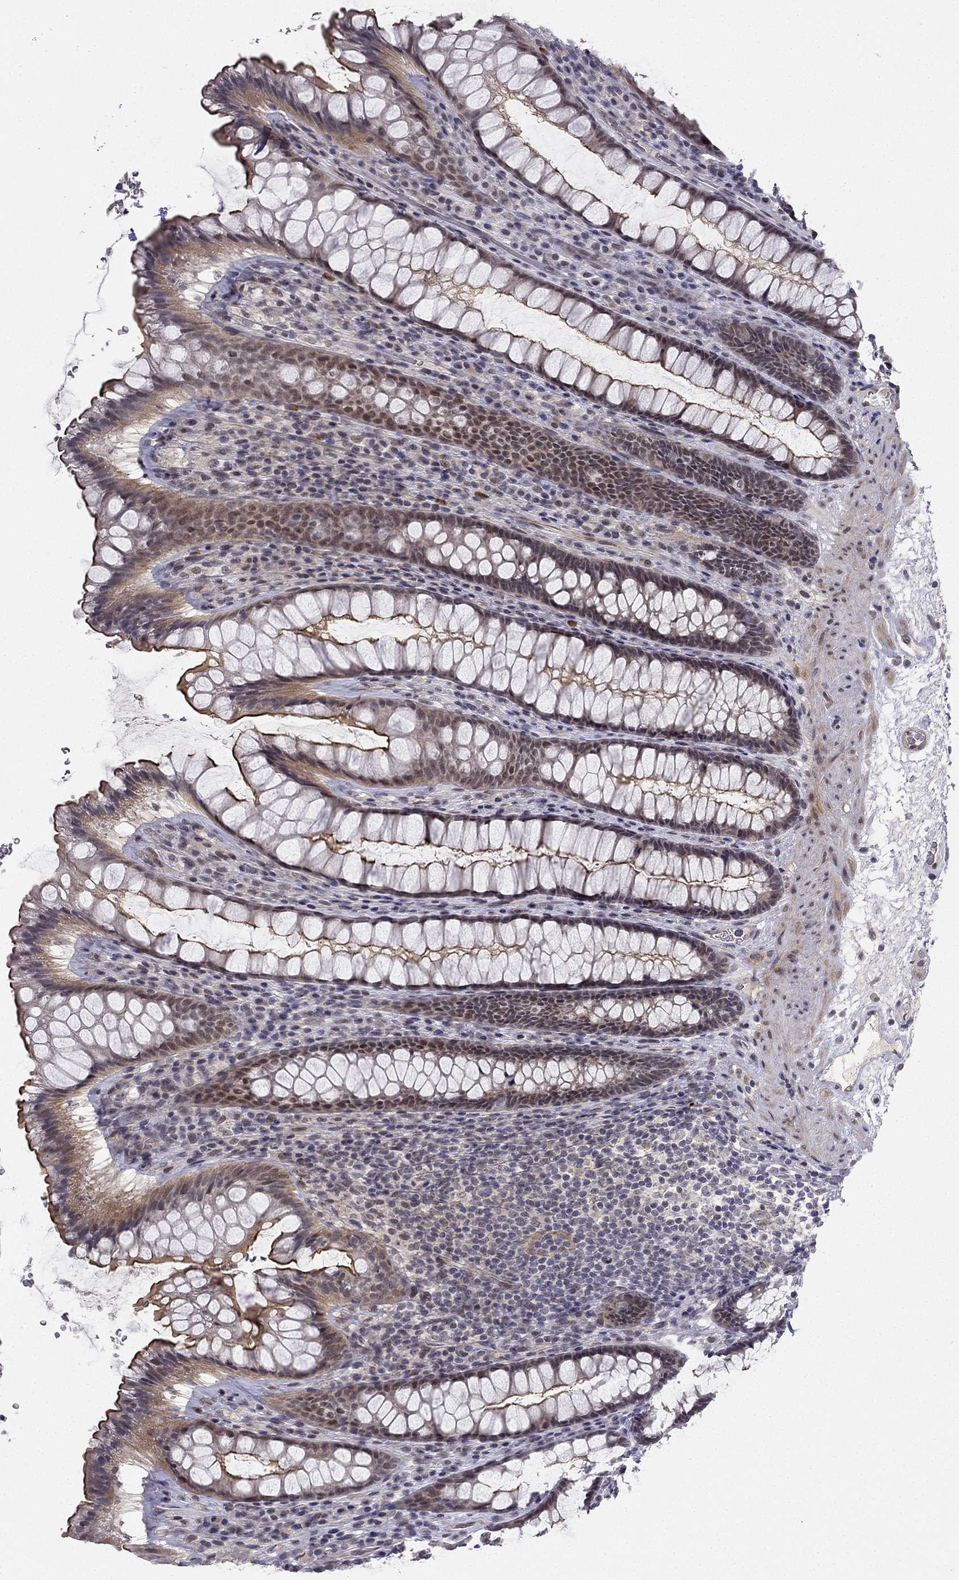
{"staining": {"intensity": "strong", "quantity": ">75%", "location": "cytoplasmic/membranous"}, "tissue": "rectum", "cell_type": "Glandular cells", "image_type": "normal", "snomed": [{"axis": "morphology", "description": "Normal tissue, NOS"}, {"axis": "topography", "description": "Rectum"}], "caption": "Strong cytoplasmic/membranous expression for a protein is appreciated in approximately >75% of glandular cells of normal rectum using immunohistochemistry (IHC).", "gene": "CHST8", "patient": {"sex": "male", "age": 72}}